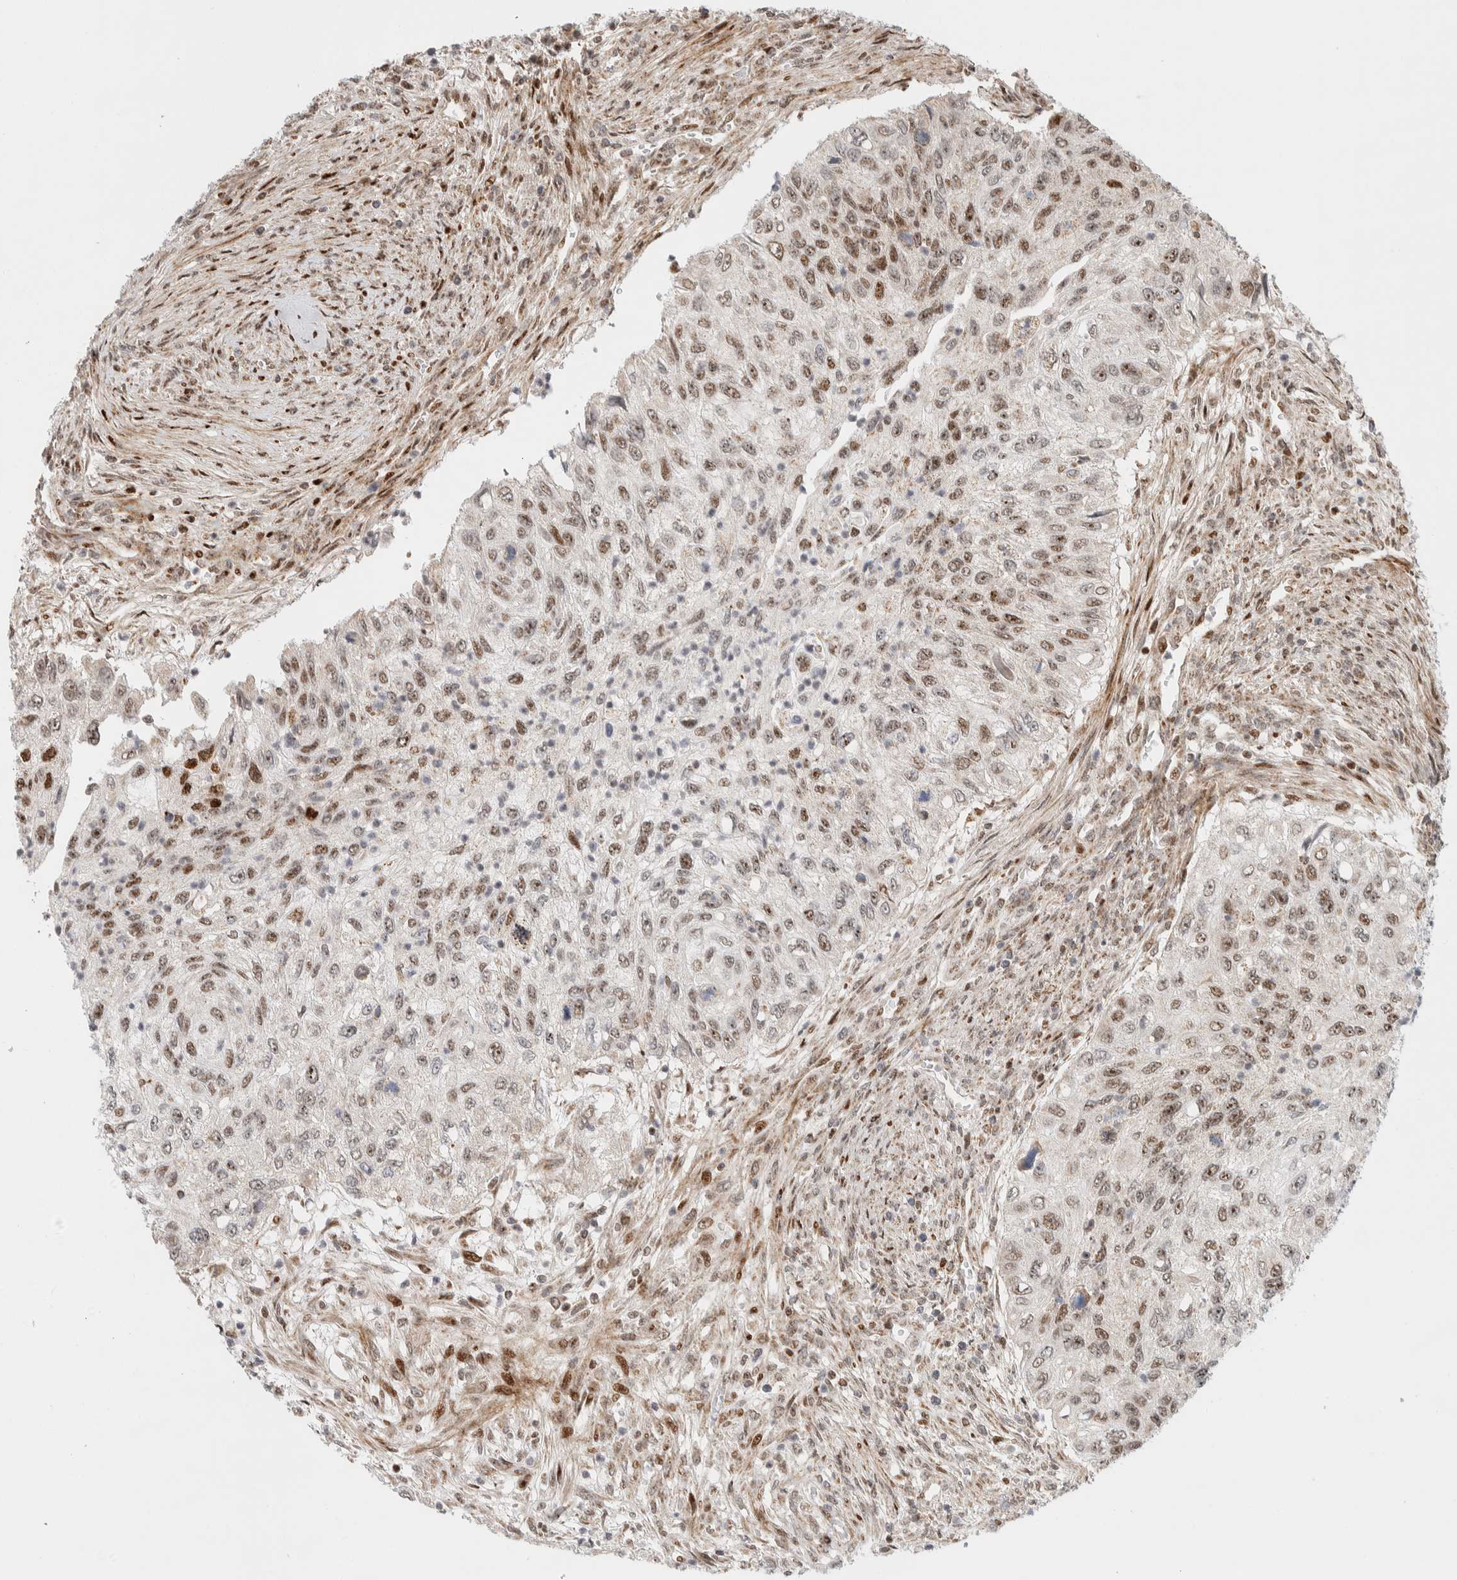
{"staining": {"intensity": "moderate", "quantity": "25%-75%", "location": "nuclear"}, "tissue": "urothelial cancer", "cell_type": "Tumor cells", "image_type": "cancer", "snomed": [{"axis": "morphology", "description": "Urothelial carcinoma, High grade"}, {"axis": "topography", "description": "Urinary bladder"}], "caption": "Immunohistochemistry of urothelial carcinoma (high-grade) shows medium levels of moderate nuclear positivity in about 25%-75% of tumor cells.", "gene": "TSPAN32", "patient": {"sex": "female", "age": 60}}